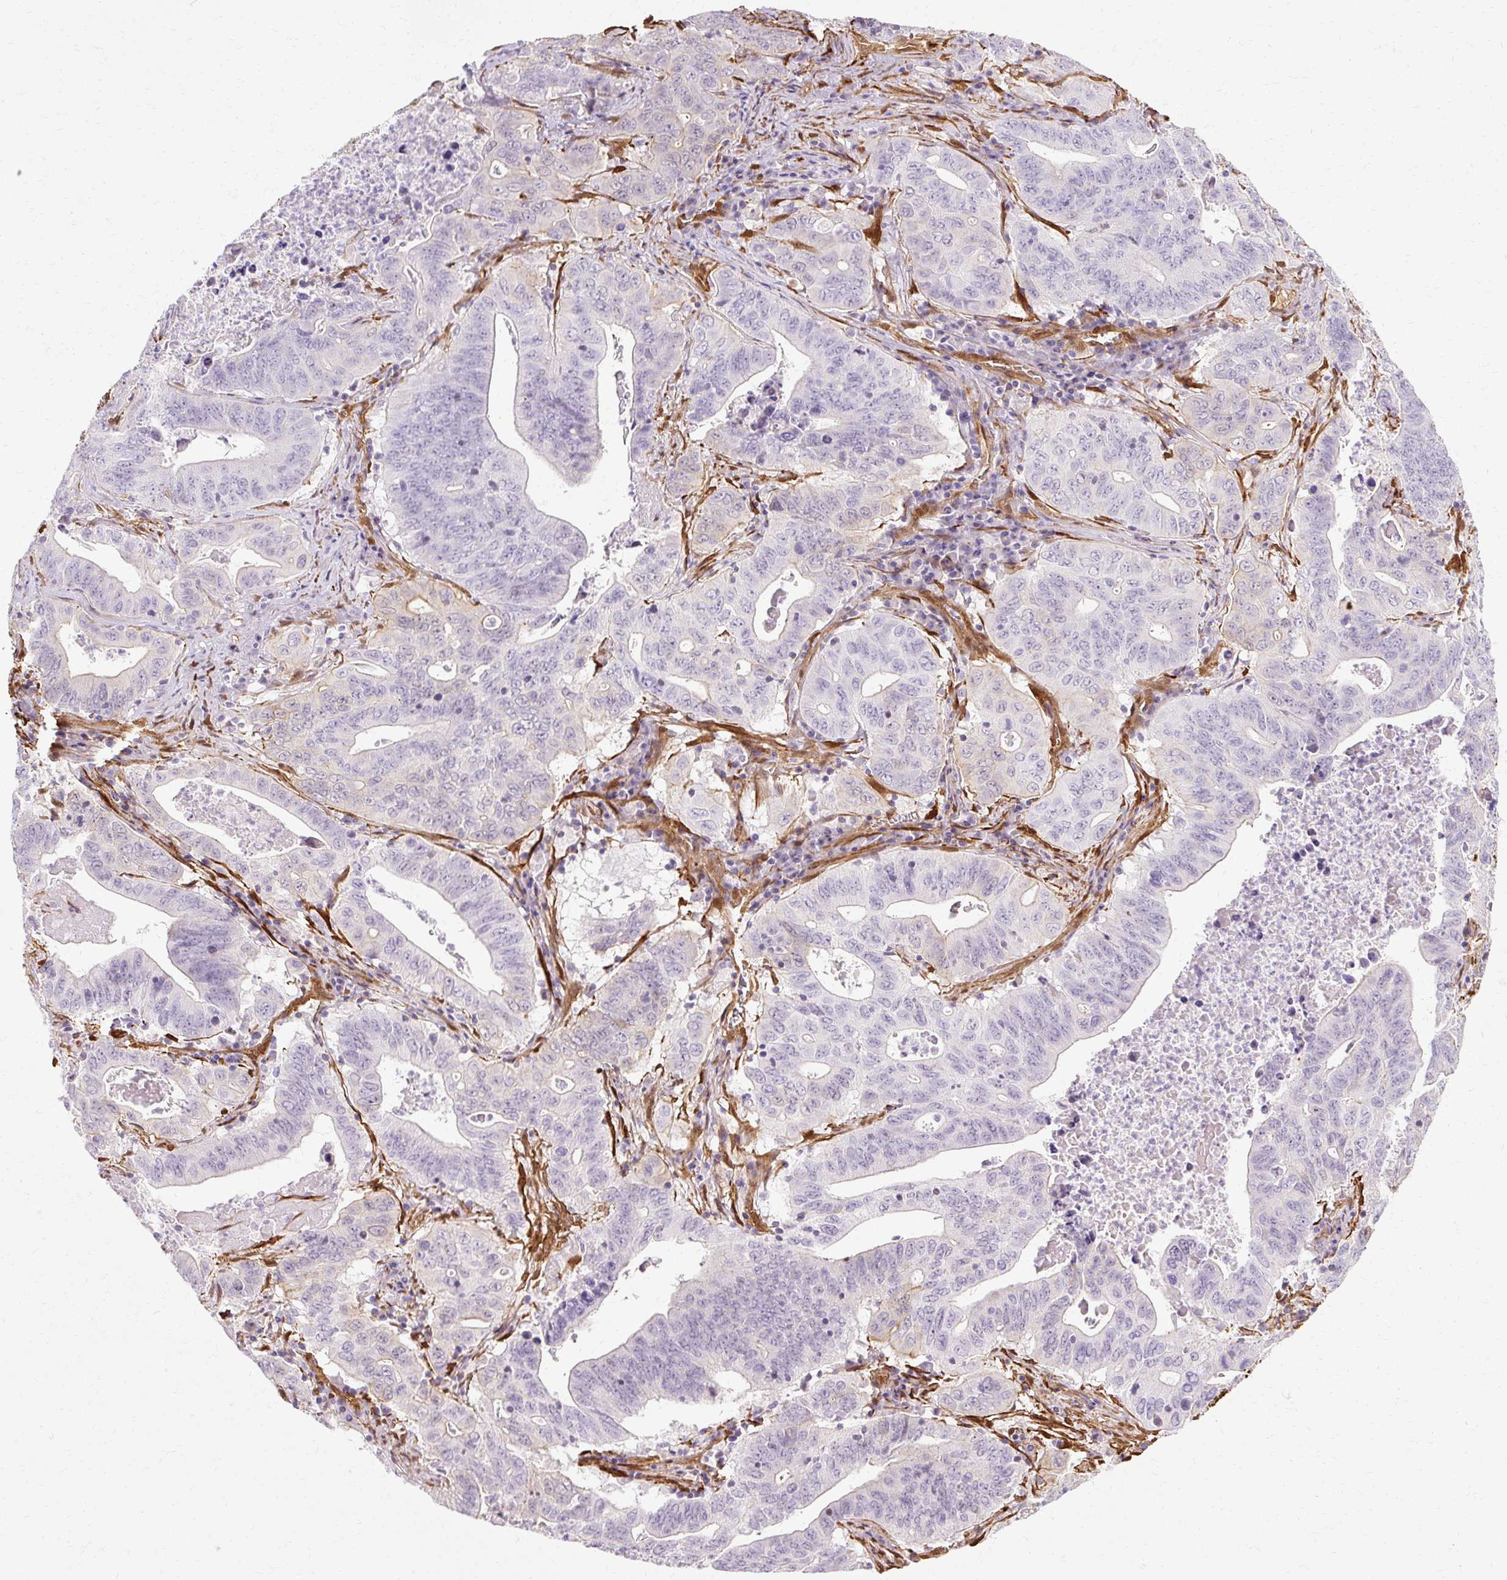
{"staining": {"intensity": "negative", "quantity": "none", "location": "none"}, "tissue": "lung cancer", "cell_type": "Tumor cells", "image_type": "cancer", "snomed": [{"axis": "morphology", "description": "Adenocarcinoma, NOS"}, {"axis": "topography", "description": "Lung"}], "caption": "Lung adenocarcinoma was stained to show a protein in brown. There is no significant positivity in tumor cells.", "gene": "CNN3", "patient": {"sex": "female", "age": 60}}